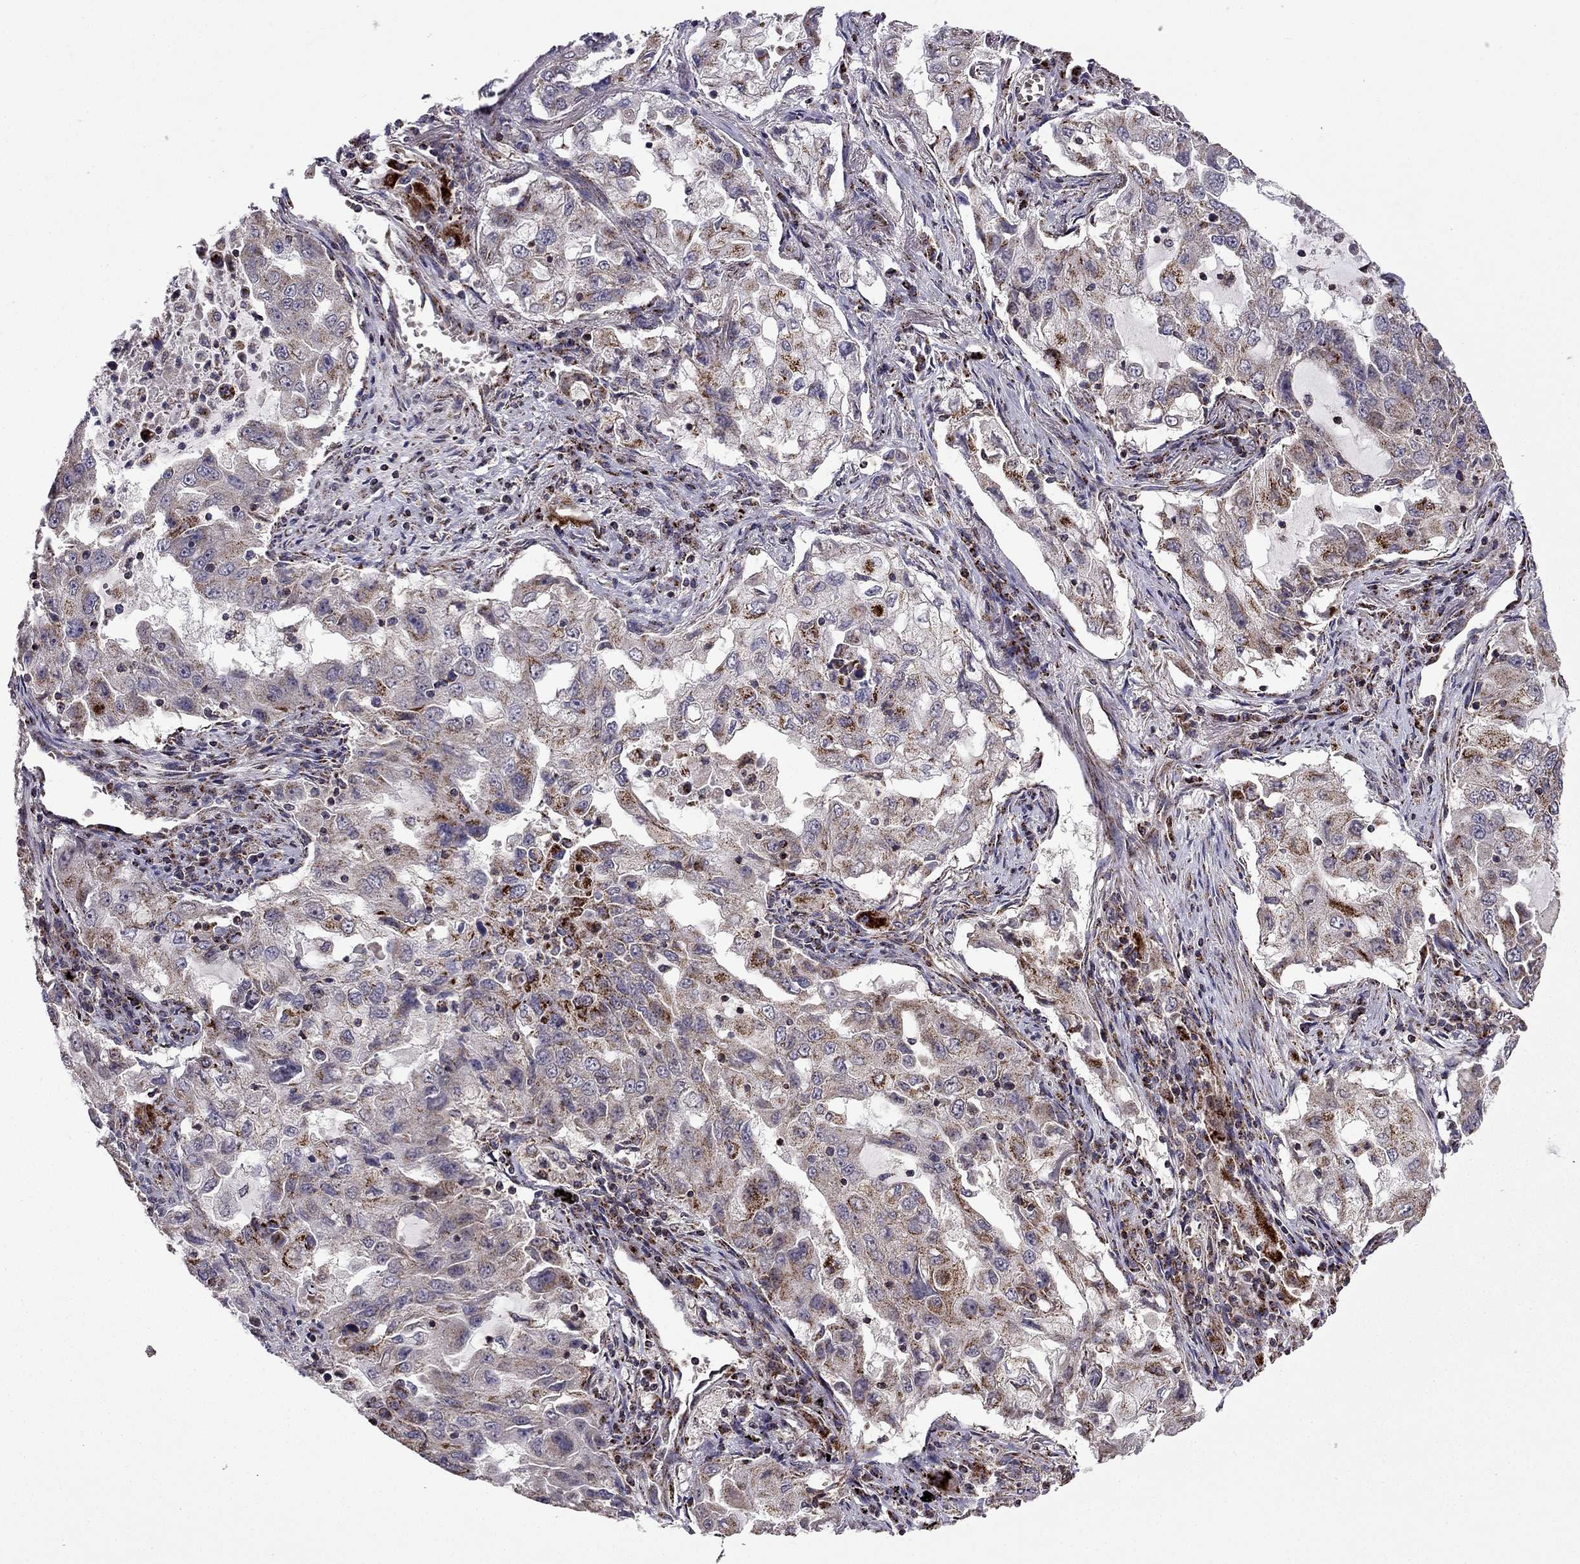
{"staining": {"intensity": "strong", "quantity": "<25%", "location": "cytoplasmic/membranous"}, "tissue": "lung cancer", "cell_type": "Tumor cells", "image_type": "cancer", "snomed": [{"axis": "morphology", "description": "Adenocarcinoma, NOS"}, {"axis": "topography", "description": "Lung"}], "caption": "DAB (3,3'-diaminobenzidine) immunohistochemical staining of human lung cancer displays strong cytoplasmic/membranous protein expression in approximately <25% of tumor cells.", "gene": "TAB2", "patient": {"sex": "female", "age": 61}}